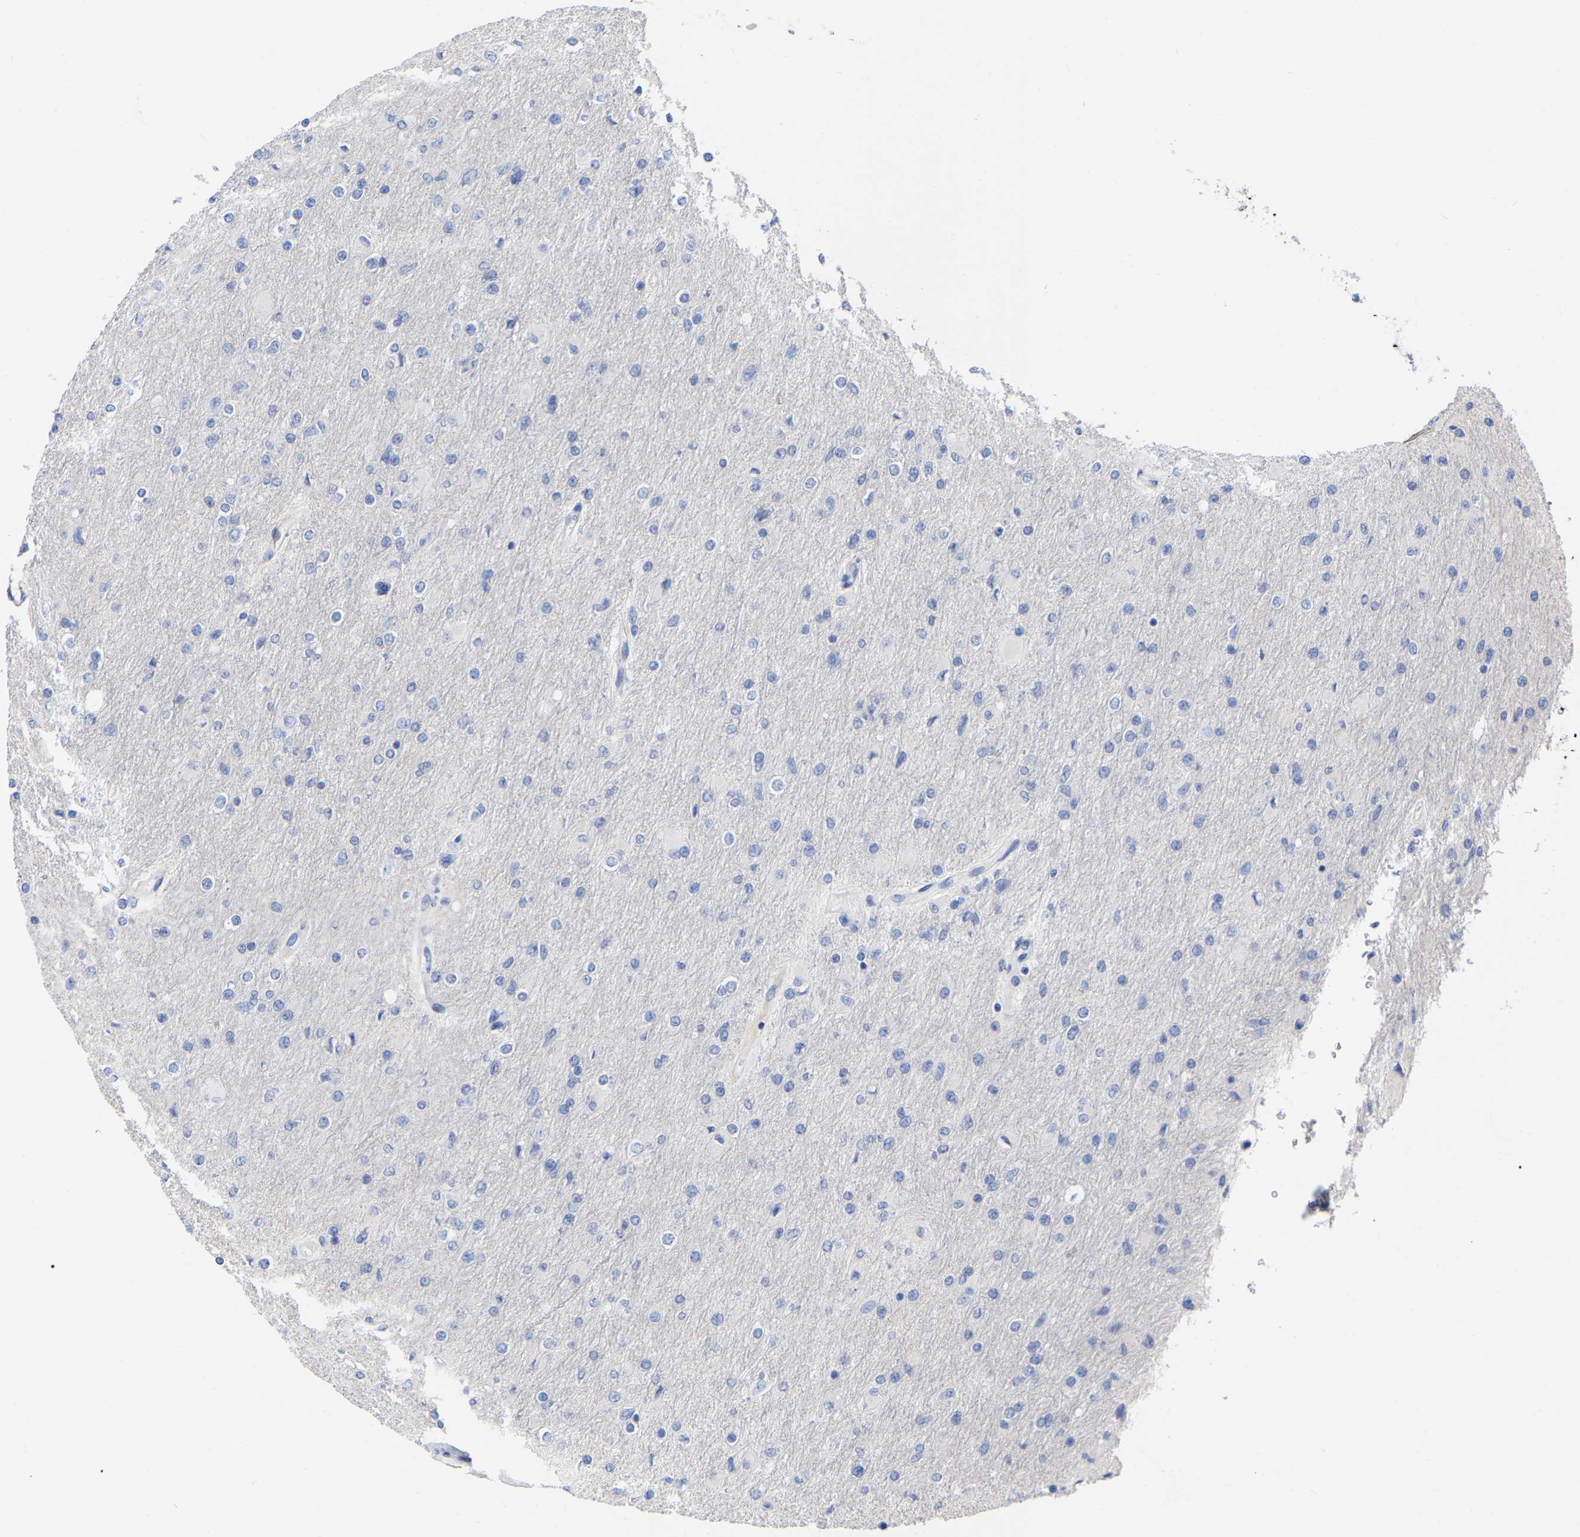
{"staining": {"intensity": "negative", "quantity": "none", "location": "none"}, "tissue": "glioma", "cell_type": "Tumor cells", "image_type": "cancer", "snomed": [{"axis": "morphology", "description": "Glioma, malignant, High grade"}, {"axis": "topography", "description": "Cerebral cortex"}], "caption": "High-grade glioma (malignant) was stained to show a protein in brown. There is no significant positivity in tumor cells. (DAB immunohistochemistry (IHC), high magnification).", "gene": "HAPLN1", "patient": {"sex": "female", "age": 36}}